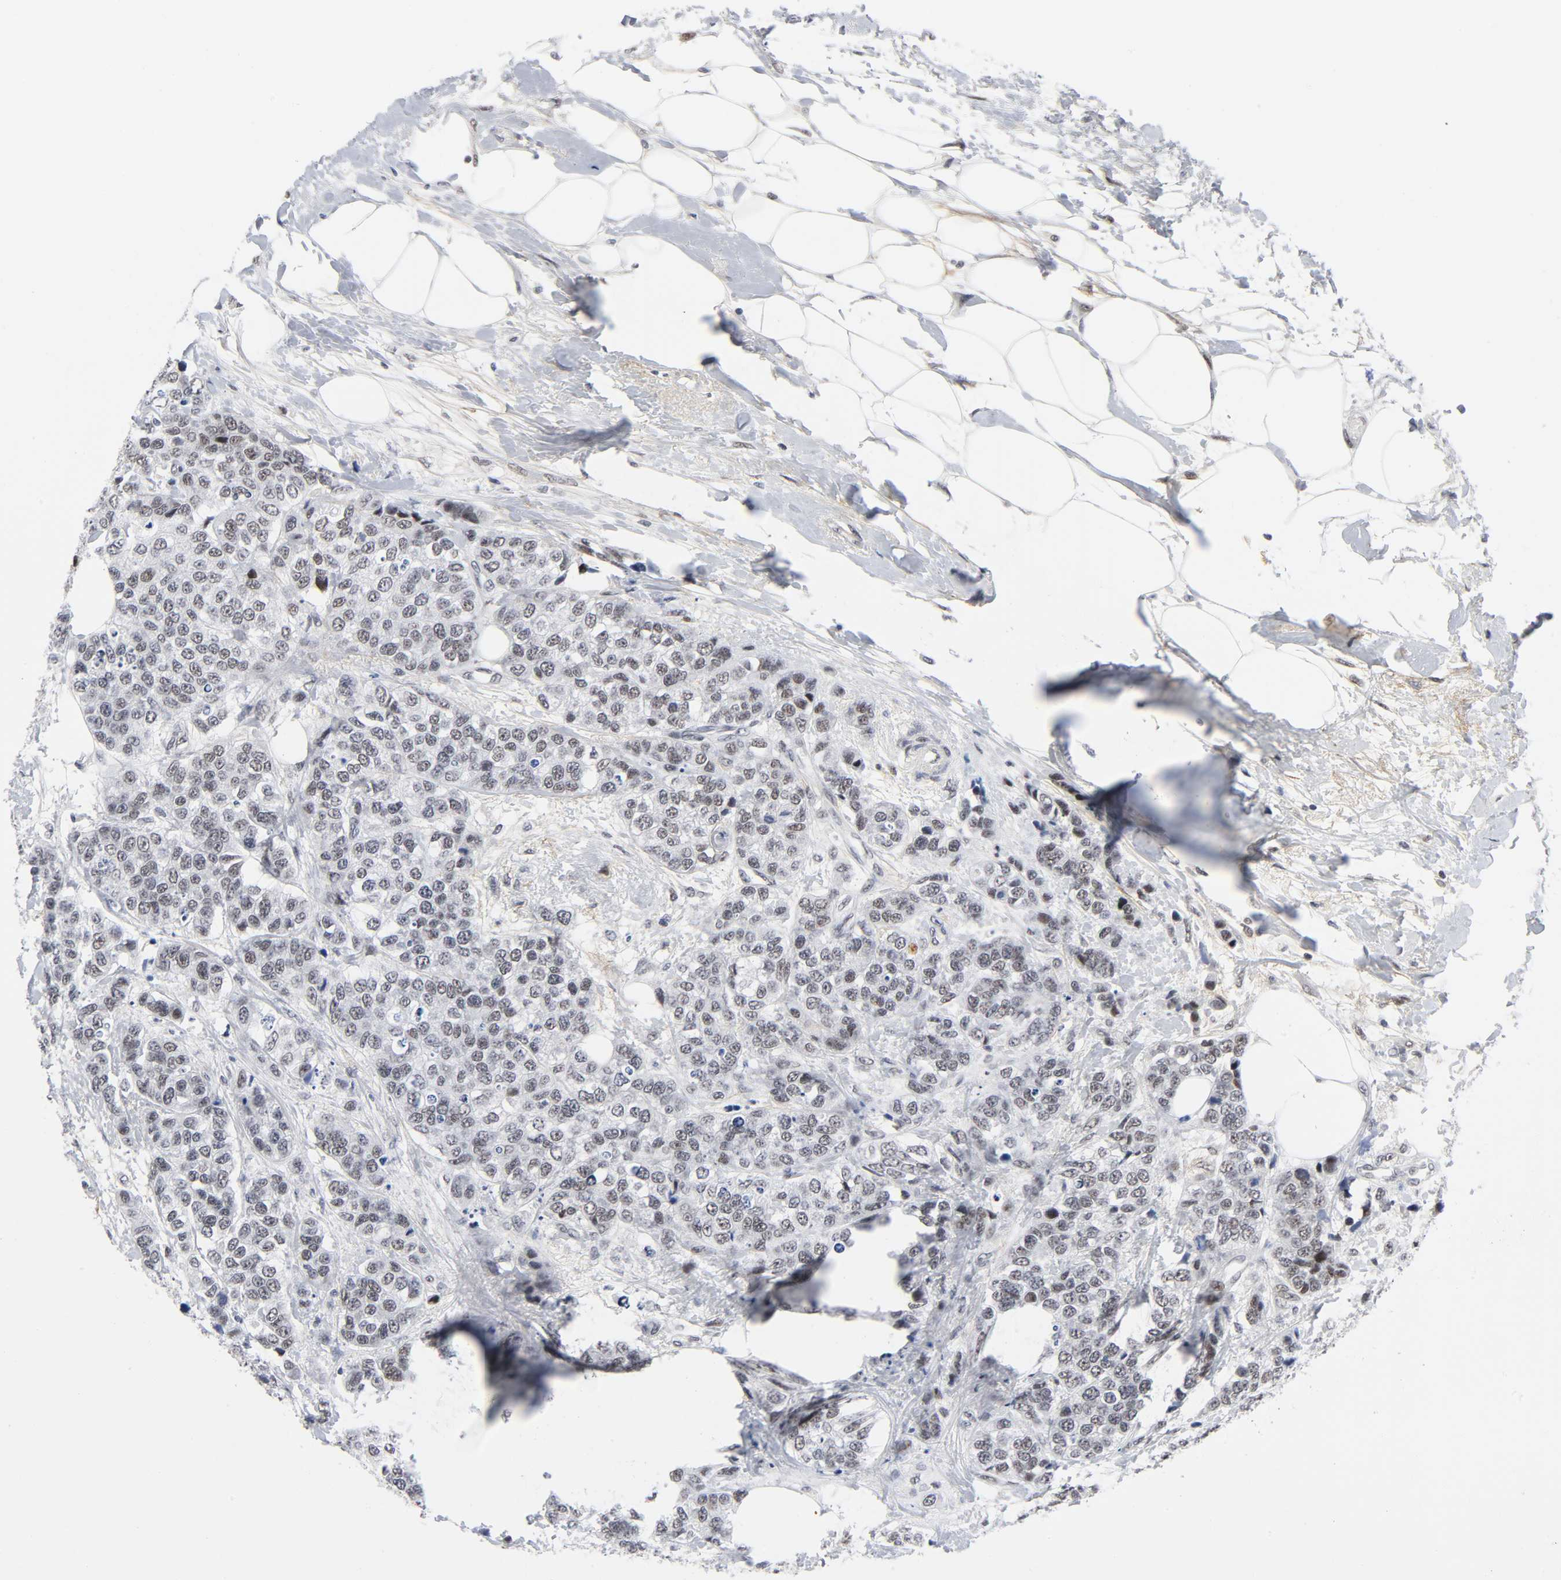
{"staining": {"intensity": "negative", "quantity": "none", "location": "none"}, "tissue": "breast cancer", "cell_type": "Tumor cells", "image_type": "cancer", "snomed": [{"axis": "morphology", "description": "Duct carcinoma"}, {"axis": "topography", "description": "Breast"}], "caption": "A high-resolution micrograph shows immunohistochemistry staining of breast infiltrating ductal carcinoma, which exhibits no significant staining in tumor cells.", "gene": "DIDO1", "patient": {"sex": "female", "age": 51}}